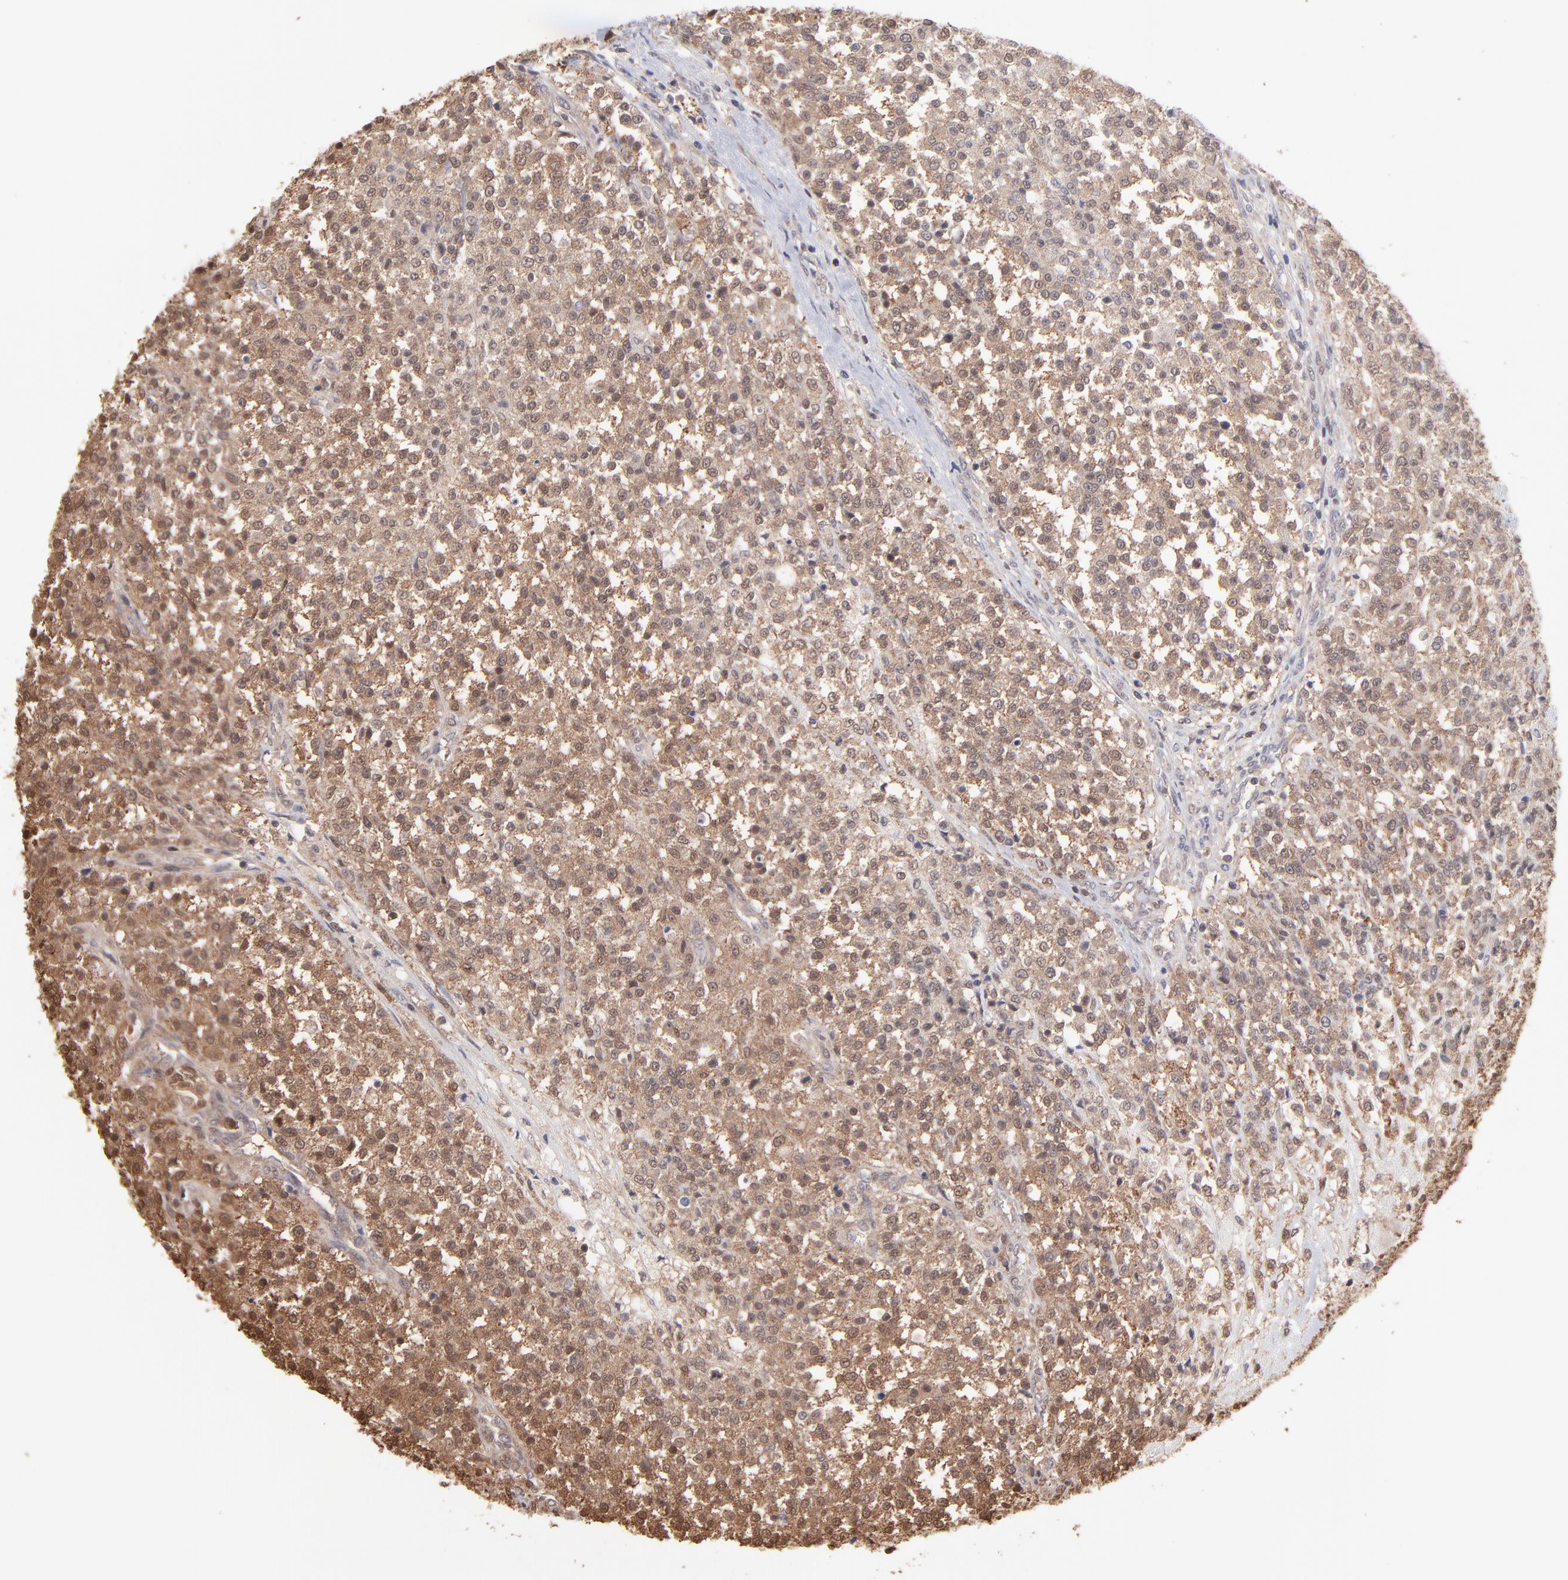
{"staining": {"intensity": "strong", "quantity": ">75%", "location": "cytoplasmic/membranous"}, "tissue": "testis cancer", "cell_type": "Tumor cells", "image_type": "cancer", "snomed": [{"axis": "morphology", "description": "Seminoma, NOS"}, {"axis": "topography", "description": "Testis"}], "caption": "Protein staining displays strong cytoplasmic/membranous positivity in about >75% of tumor cells in seminoma (testis).", "gene": "MAP2K2", "patient": {"sex": "male", "age": 59}}